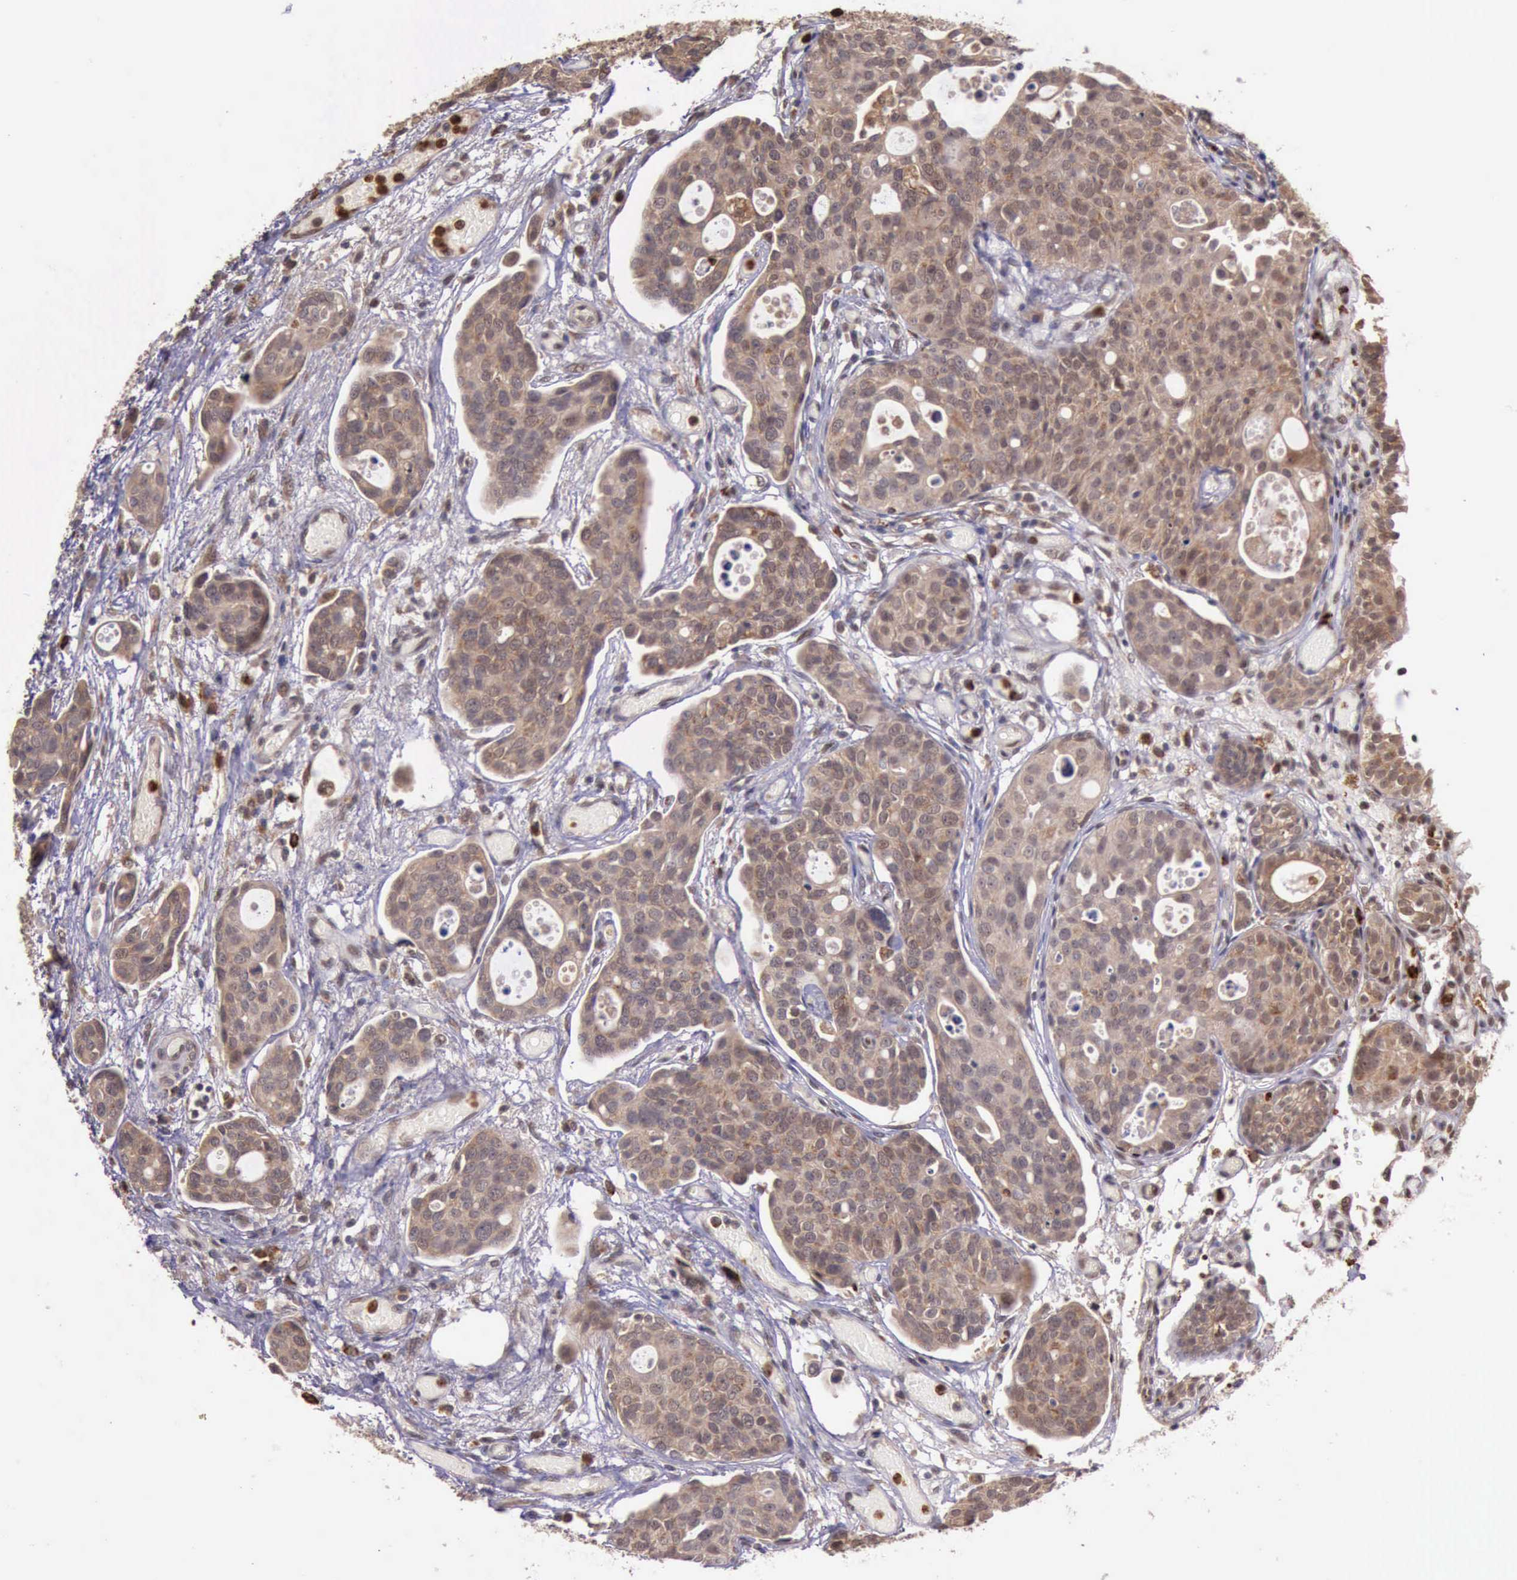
{"staining": {"intensity": "moderate", "quantity": ">75%", "location": "cytoplasmic/membranous"}, "tissue": "urothelial cancer", "cell_type": "Tumor cells", "image_type": "cancer", "snomed": [{"axis": "morphology", "description": "Urothelial carcinoma, High grade"}, {"axis": "topography", "description": "Urinary bladder"}], "caption": "This is a histology image of immunohistochemistry (IHC) staining of high-grade urothelial carcinoma, which shows moderate expression in the cytoplasmic/membranous of tumor cells.", "gene": "ARMCX3", "patient": {"sex": "male", "age": 78}}